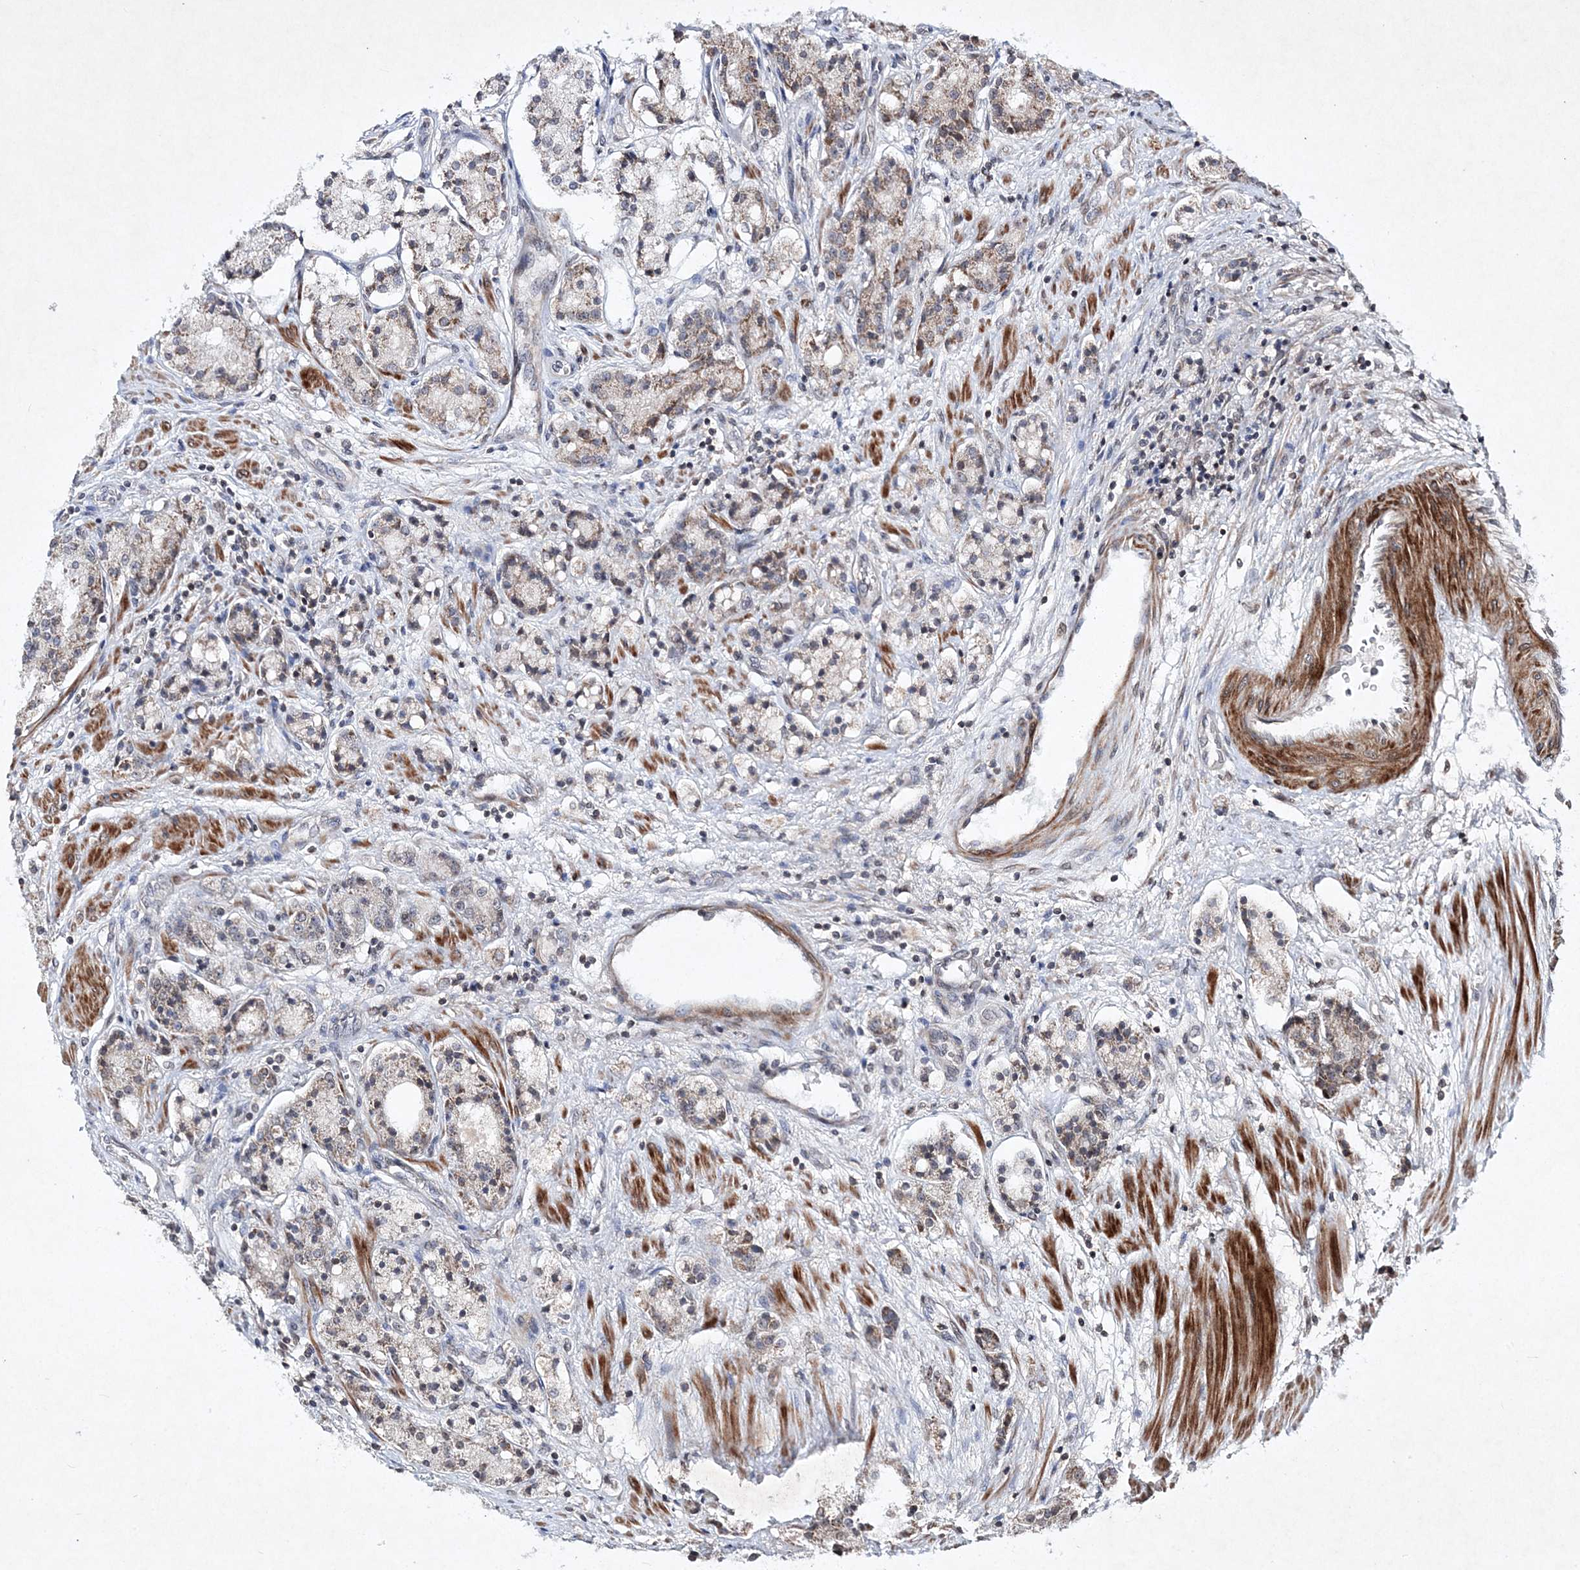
{"staining": {"intensity": "moderate", "quantity": "25%-75%", "location": "cytoplasmic/membranous"}, "tissue": "prostate cancer", "cell_type": "Tumor cells", "image_type": "cancer", "snomed": [{"axis": "morphology", "description": "Adenocarcinoma, High grade"}, {"axis": "topography", "description": "Prostate"}], "caption": "This is a micrograph of immunohistochemistry (IHC) staining of high-grade adenocarcinoma (prostate), which shows moderate positivity in the cytoplasmic/membranous of tumor cells.", "gene": "SOWAHB", "patient": {"sex": "male", "age": 60}}